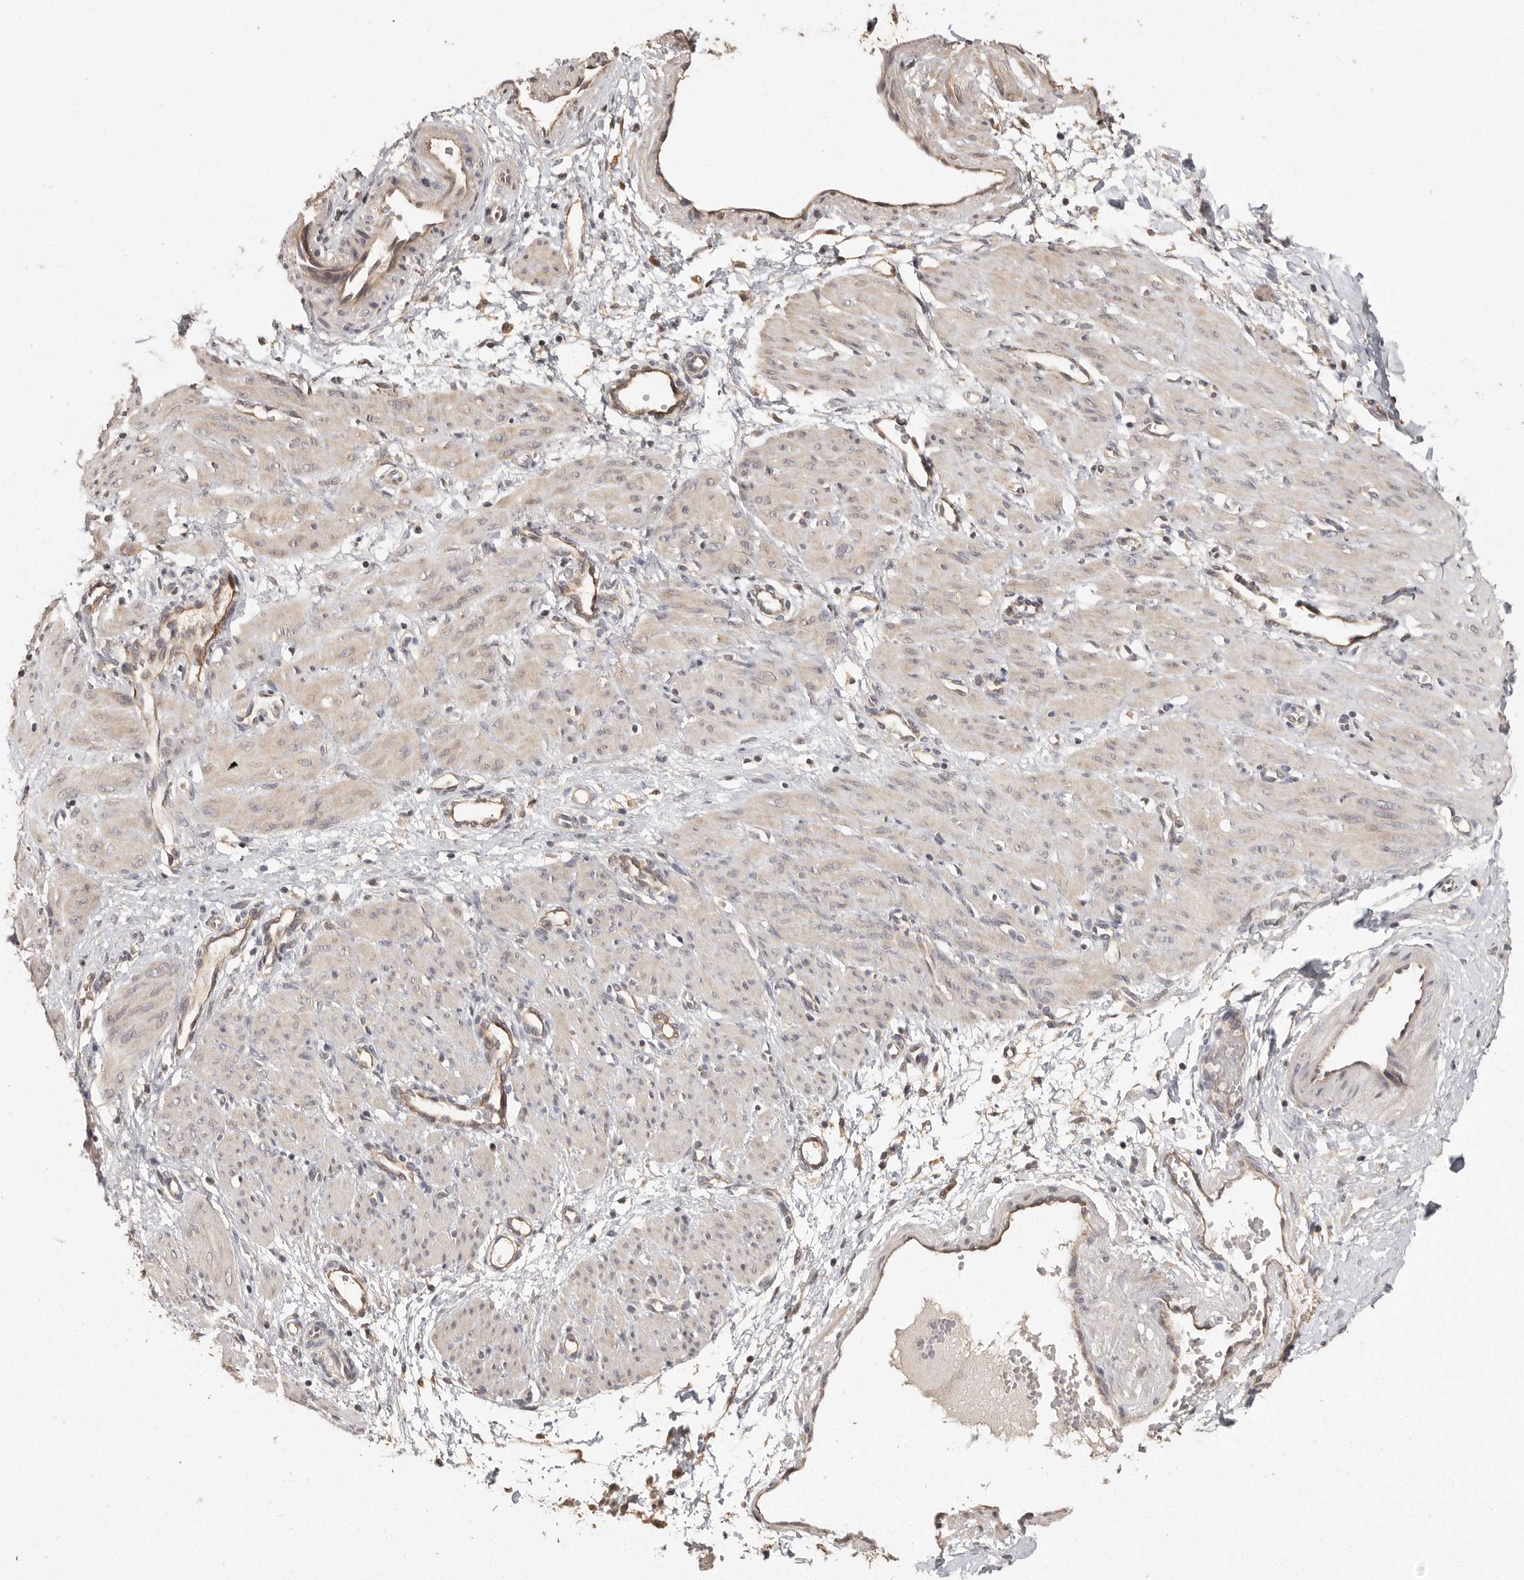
{"staining": {"intensity": "weak", "quantity": "25%-75%", "location": "cytoplasmic/membranous"}, "tissue": "smooth muscle", "cell_type": "Smooth muscle cells", "image_type": "normal", "snomed": [{"axis": "morphology", "description": "Normal tissue, NOS"}, {"axis": "topography", "description": "Endometrium"}], "caption": "A brown stain labels weak cytoplasmic/membranous expression of a protein in smooth muscle cells of benign human smooth muscle.", "gene": "BAIAP2", "patient": {"sex": "female", "age": 33}}